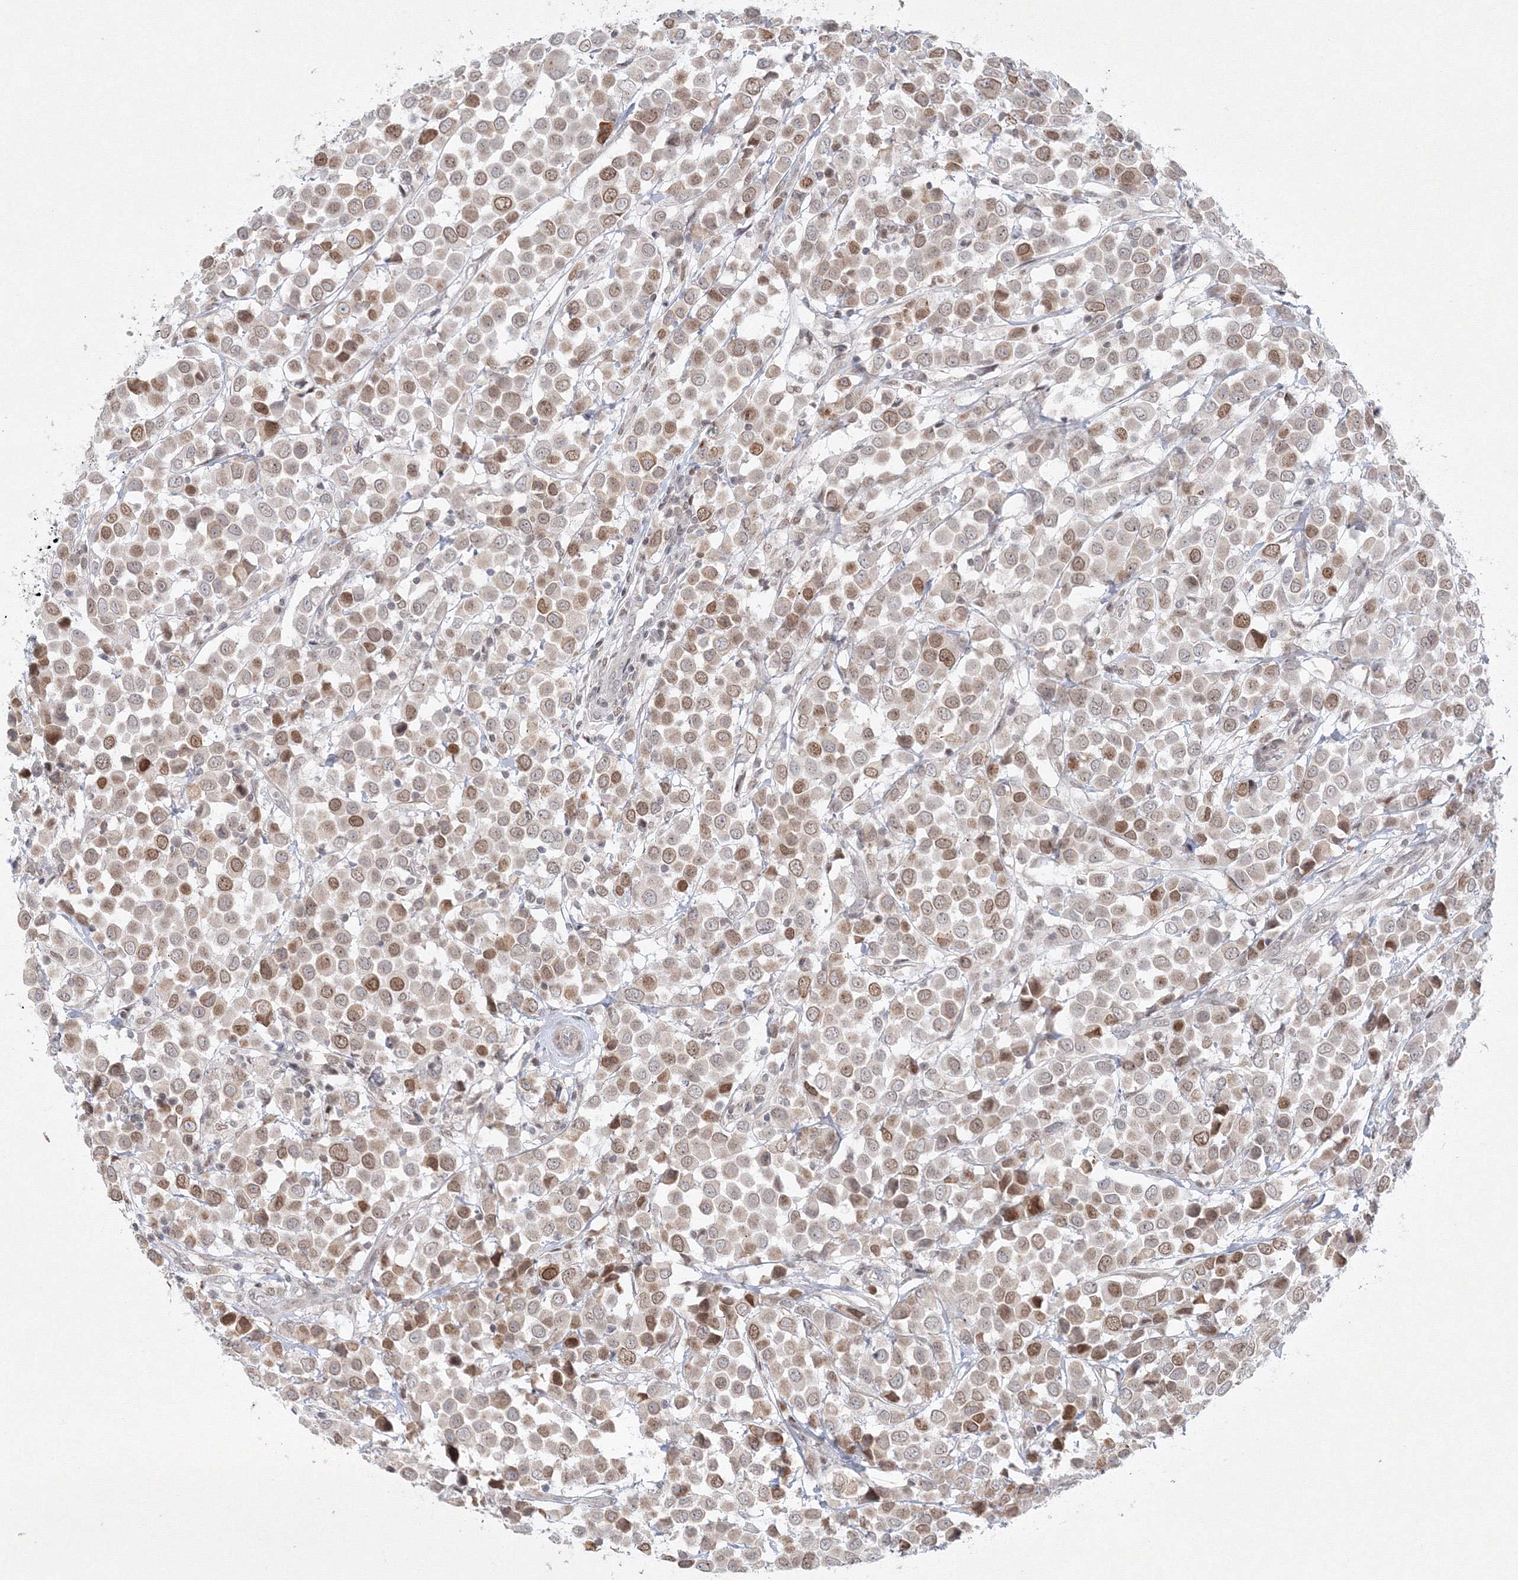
{"staining": {"intensity": "moderate", "quantity": "25%-75%", "location": "nuclear"}, "tissue": "breast cancer", "cell_type": "Tumor cells", "image_type": "cancer", "snomed": [{"axis": "morphology", "description": "Duct carcinoma"}, {"axis": "topography", "description": "Breast"}], "caption": "The histopathology image exhibits a brown stain indicating the presence of a protein in the nuclear of tumor cells in breast cancer (infiltrating ductal carcinoma).", "gene": "KIF4A", "patient": {"sex": "female", "age": 61}}